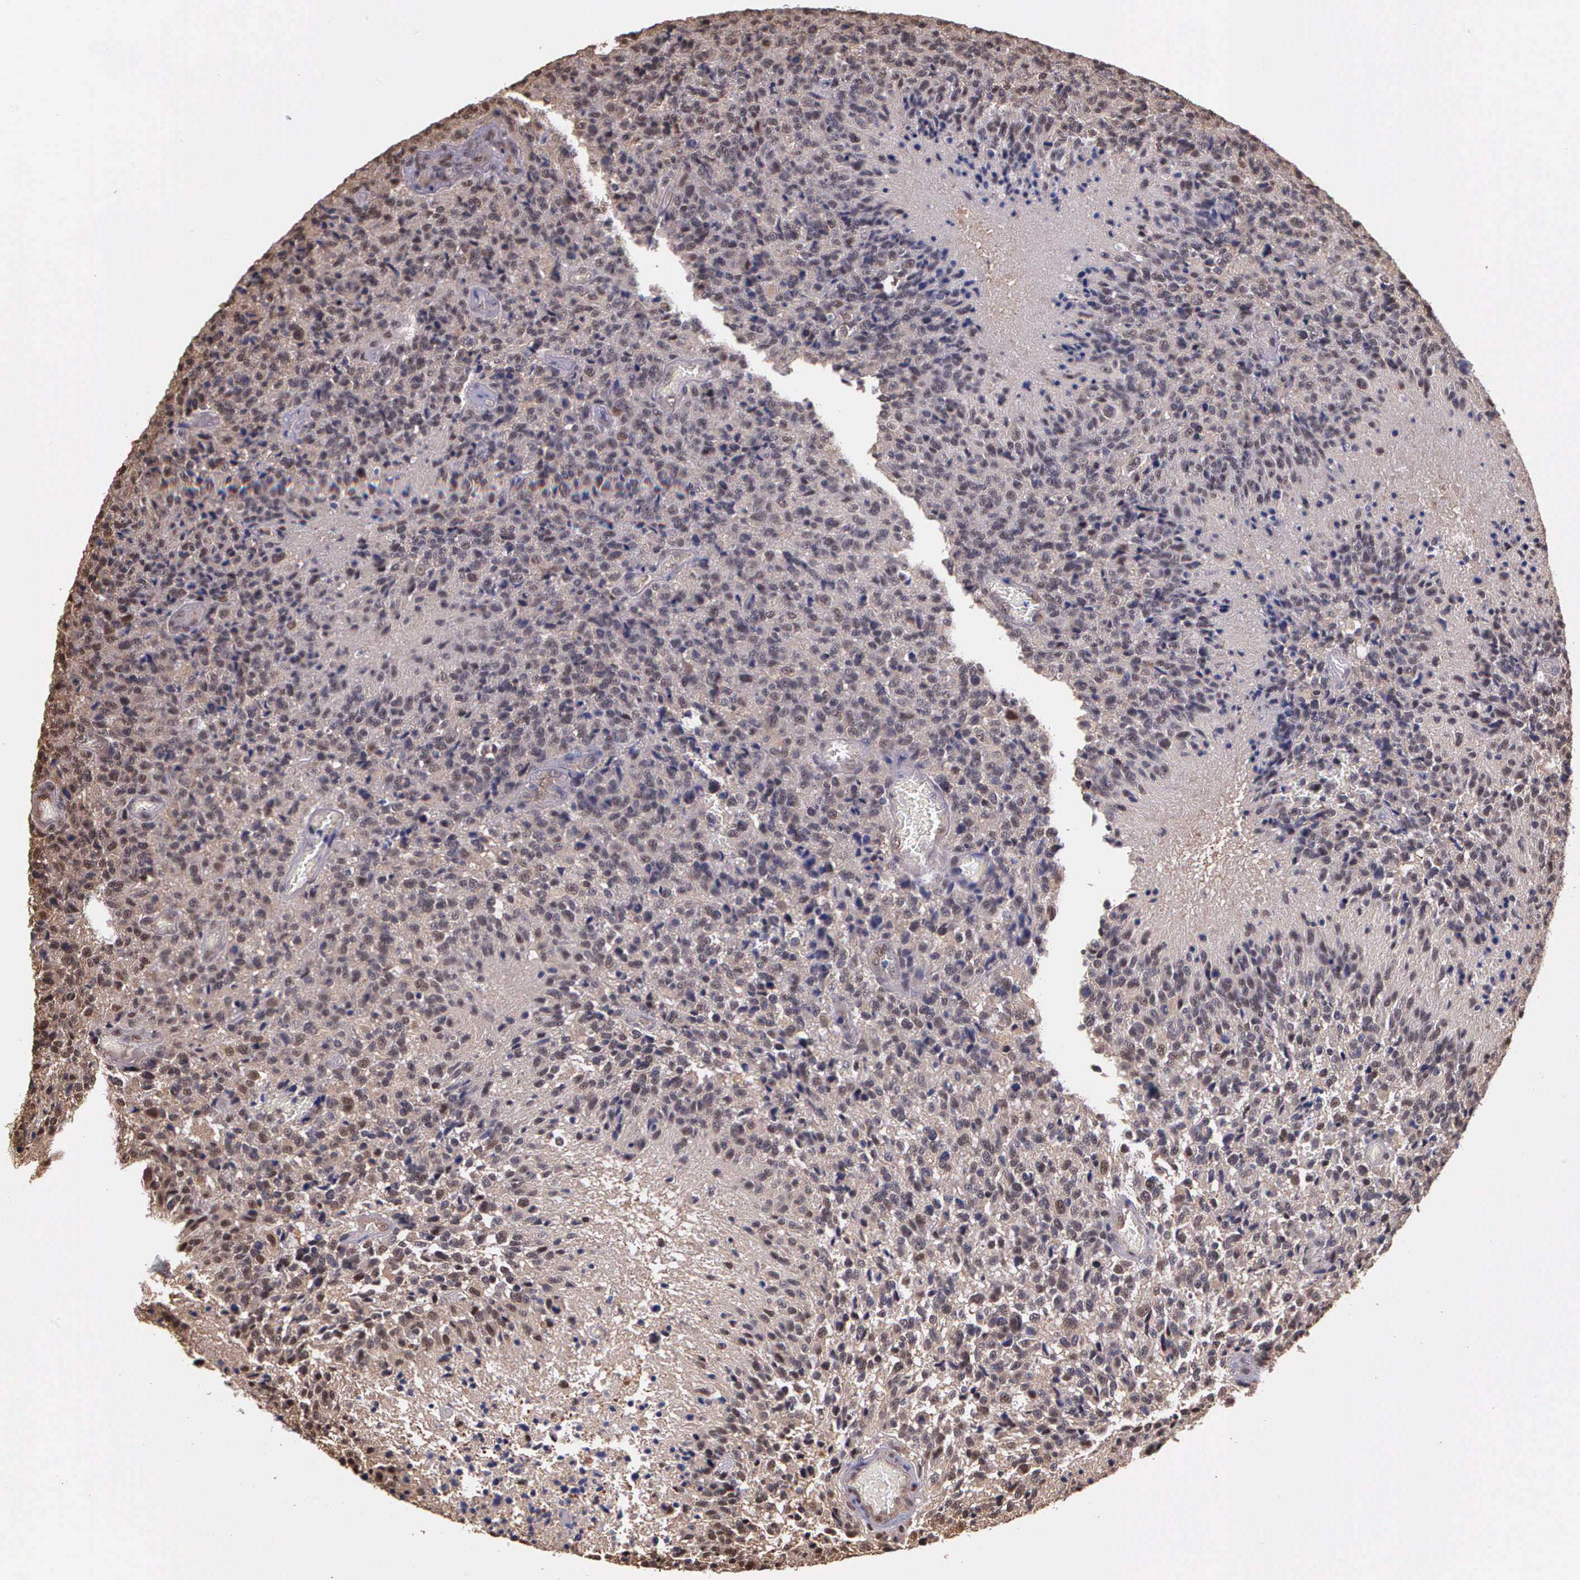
{"staining": {"intensity": "weak", "quantity": "25%-75%", "location": "cytoplasmic/membranous,nuclear"}, "tissue": "glioma", "cell_type": "Tumor cells", "image_type": "cancer", "snomed": [{"axis": "morphology", "description": "Glioma, malignant, High grade"}, {"axis": "topography", "description": "Brain"}], "caption": "Immunohistochemistry (DAB (3,3'-diaminobenzidine)) staining of glioma displays weak cytoplasmic/membranous and nuclear protein positivity in about 25%-75% of tumor cells. The protein of interest is shown in brown color, while the nuclei are stained blue.", "gene": "PSMC1", "patient": {"sex": "male", "age": 36}}